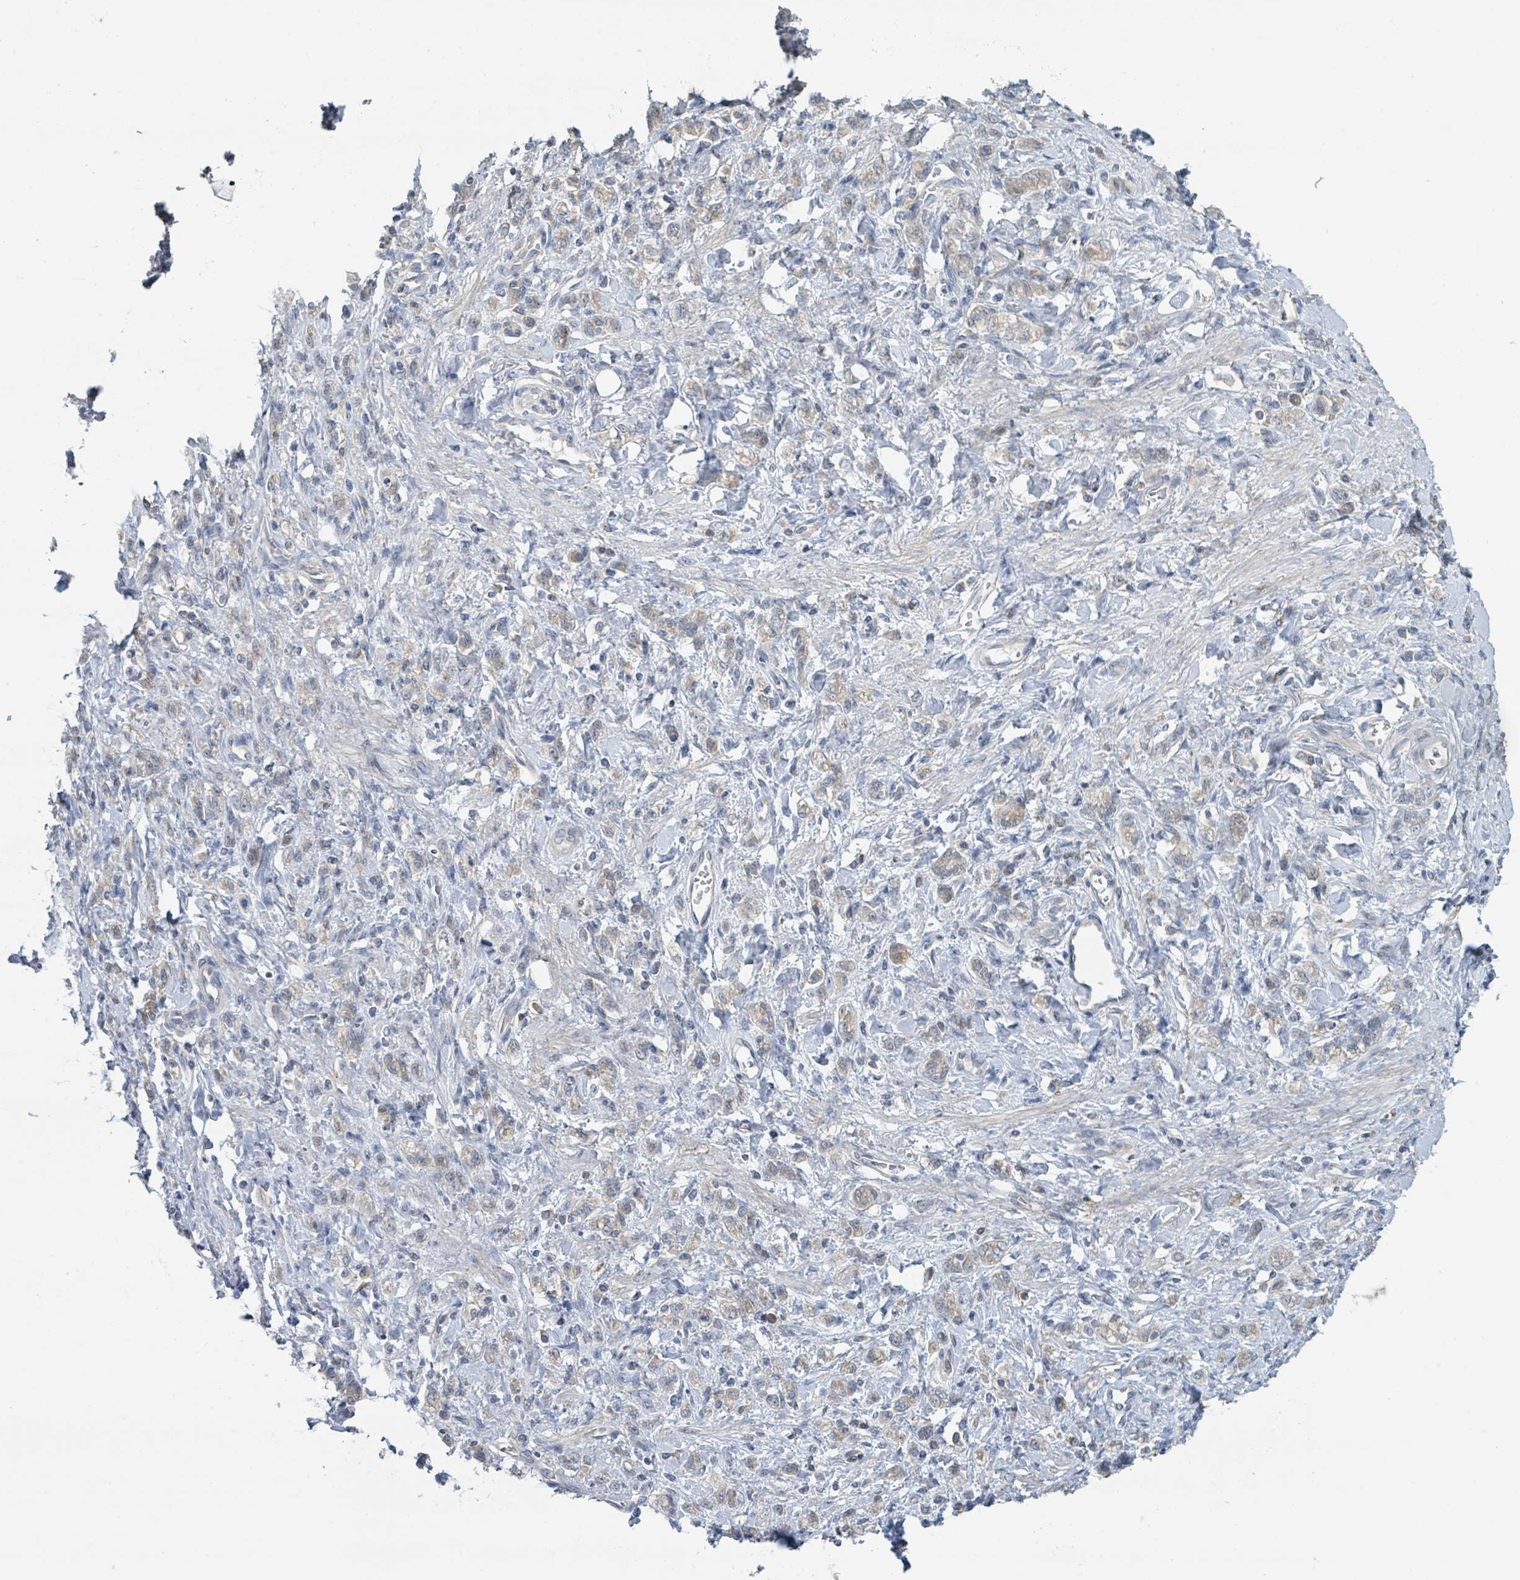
{"staining": {"intensity": "negative", "quantity": "none", "location": "none"}, "tissue": "stomach cancer", "cell_type": "Tumor cells", "image_type": "cancer", "snomed": [{"axis": "morphology", "description": "Adenocarcinoma, NOS"}, {"axis": "topography", "description": "Stomach"}], "caption": "Tumor cells show no significant protein staining in adenocarcinoma (stomach).", "gene": "LRRC42", "patient": {"sex": "male", "age": 77}}